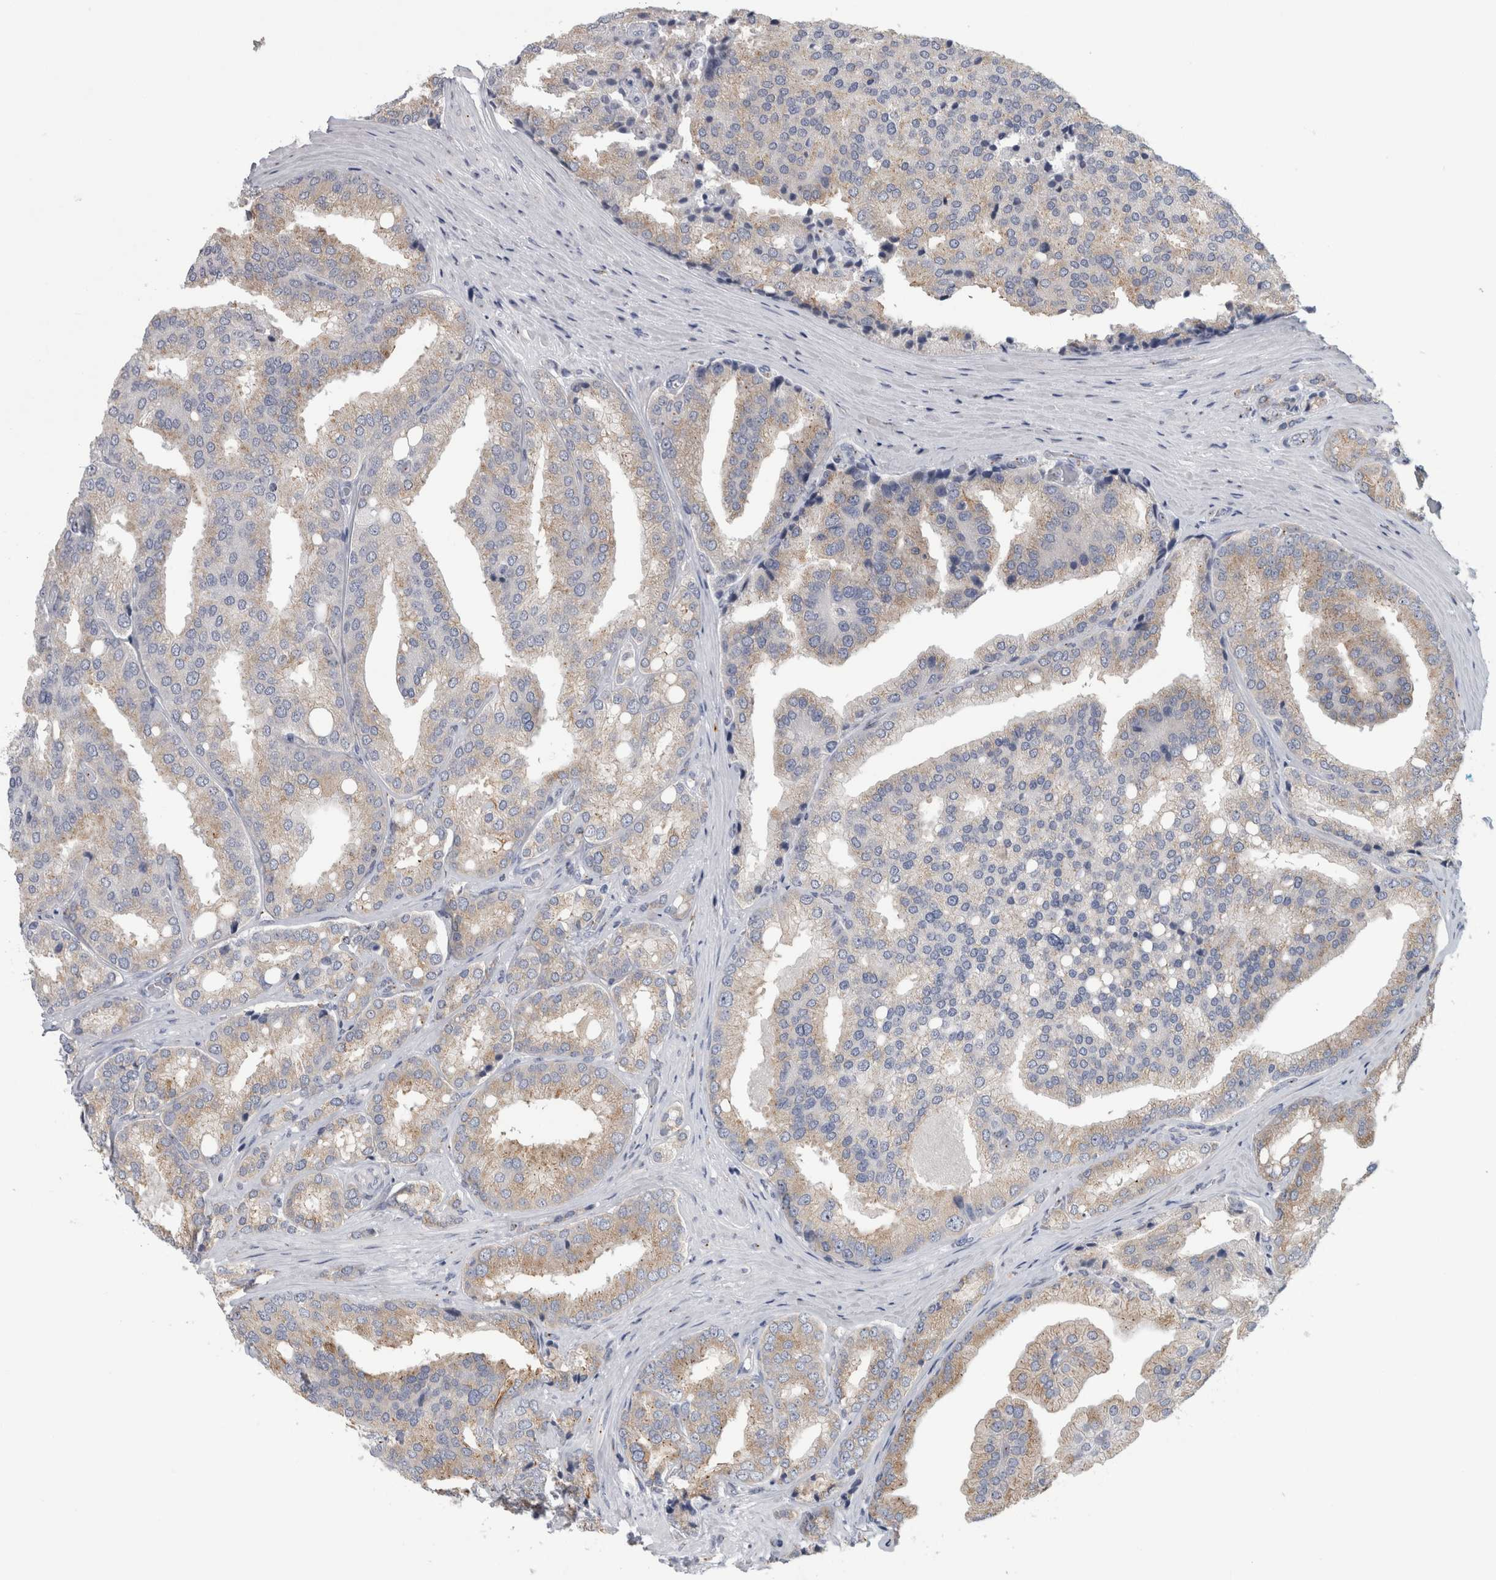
{"staining": {"intensity": "weak", "quantity": "25%-75%", "location": "cytoplasmic/membranous"}, "tissue": "prostate cancer", "cell_type": "Tumor cells", "image_type": "cancer", "snomed": [{"axis": "morphology", "description": "Adenocarcinoma, High grade"}, {"axis": "topography", "description": "Prostate"}], "caption": "DAB (3,3'-diaminobenzidine) immunohistochemical staining of human high-grade adenocarcinoma (prostate) demonstrates weak cytoplasmic/membranous protein staining in approximately 25%-75% of tumor cells.", "gene": "AKAP9", "patient": {"sex": "male", "age": 50}}